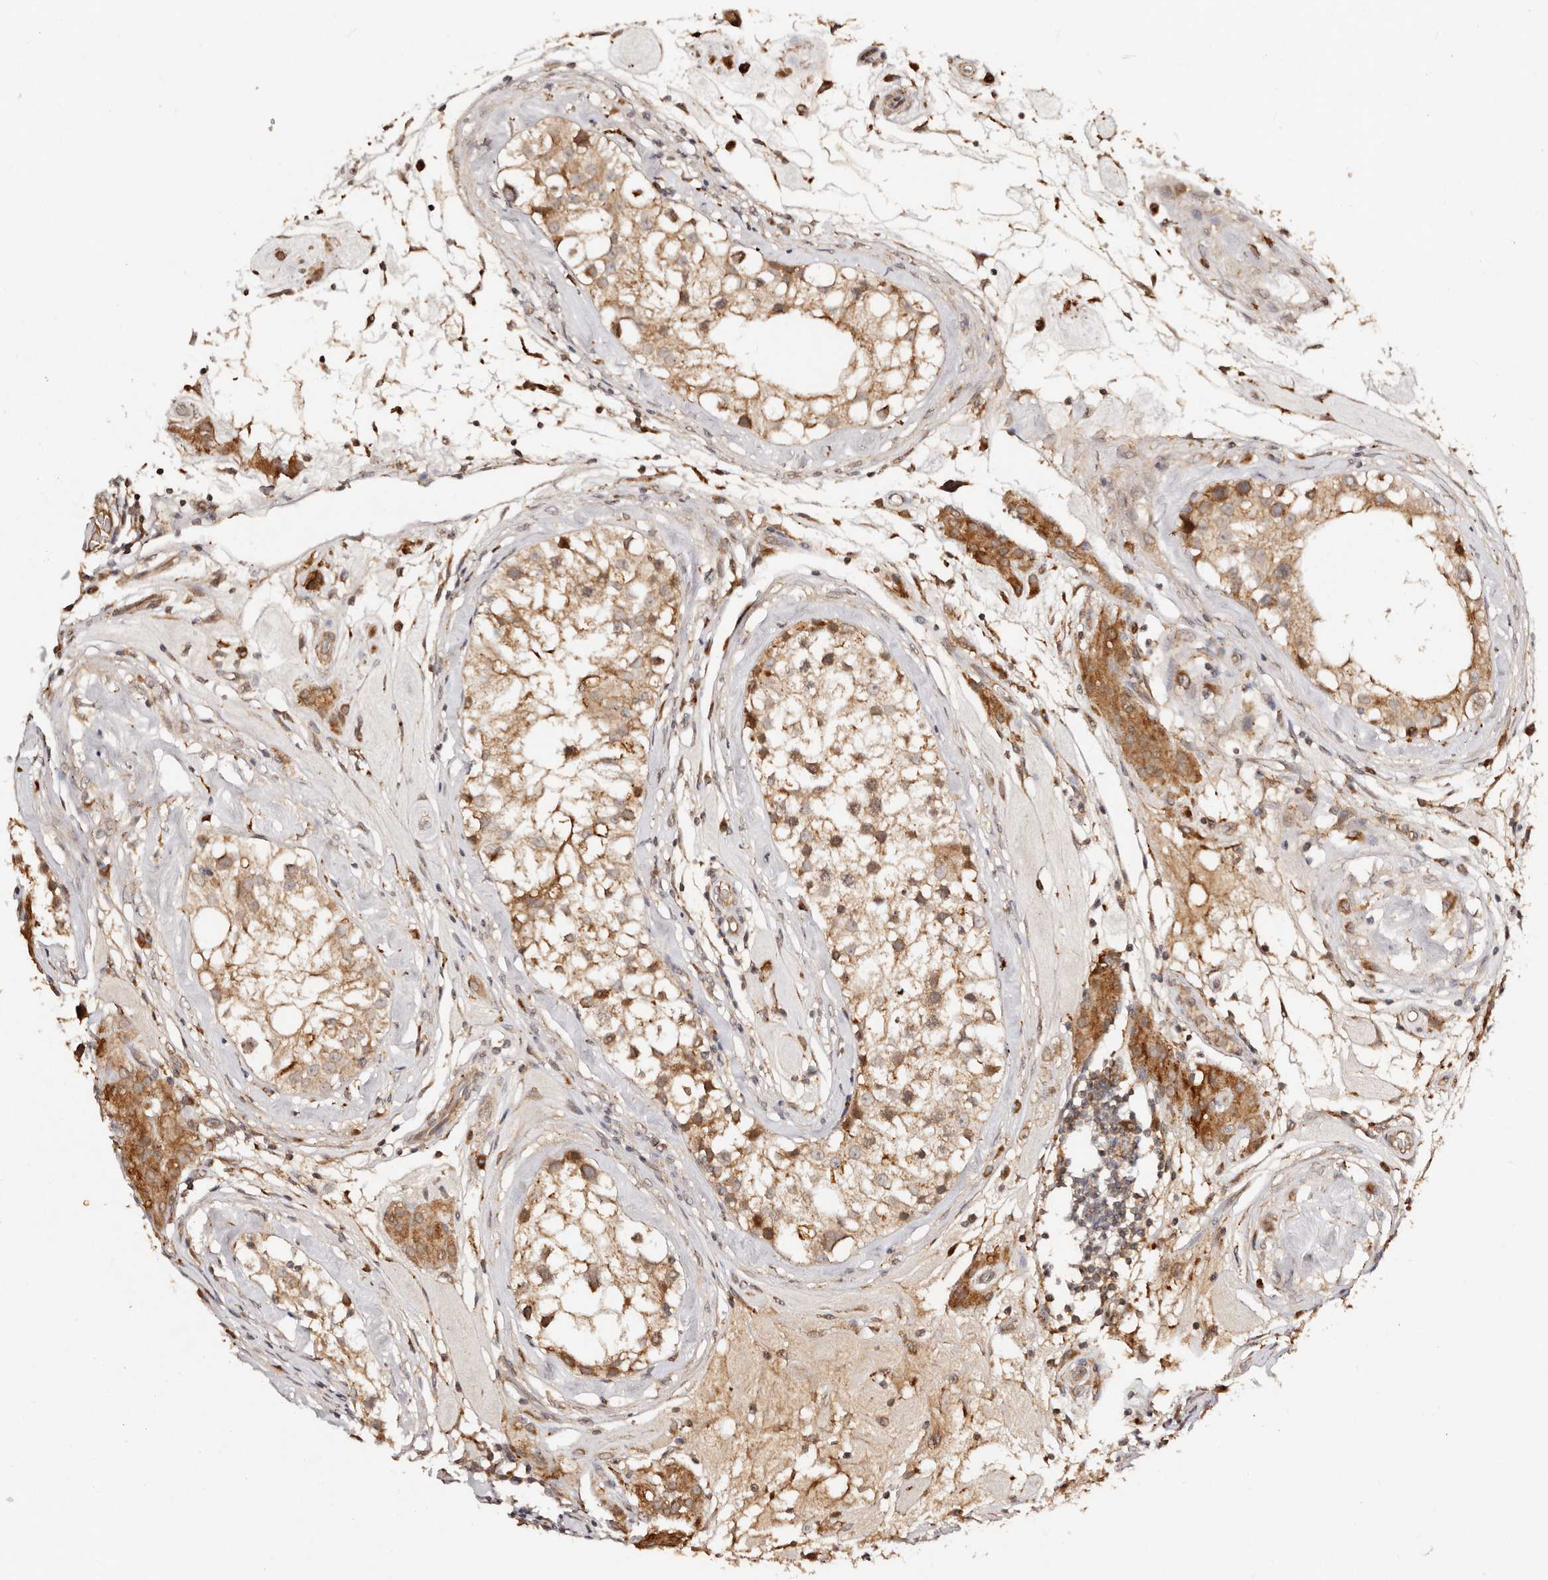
{"staining": {"intensity": "moderate", "quantity": ">75%", "location": "cytoplasmic/membranous"}, "tissue": "testis", "cell_type": "Cells in seminiferous ducts", "image_type": "normal", "snomed": [{"axis": "morphology", "description": "Normal tissue, NOS"}, {"axis": "topography", "description": "Testis"}], "caption": "Immunohistochemistry (IHC) histopathology image of normal testis stained for a protein (brown), which reveals medium levels of moderate cytoplasmic/membranous staining in about >75% of cells in seminiferous ducts.", "gene": "DENND11", "patient": {"sex": "male", "age": 46}}